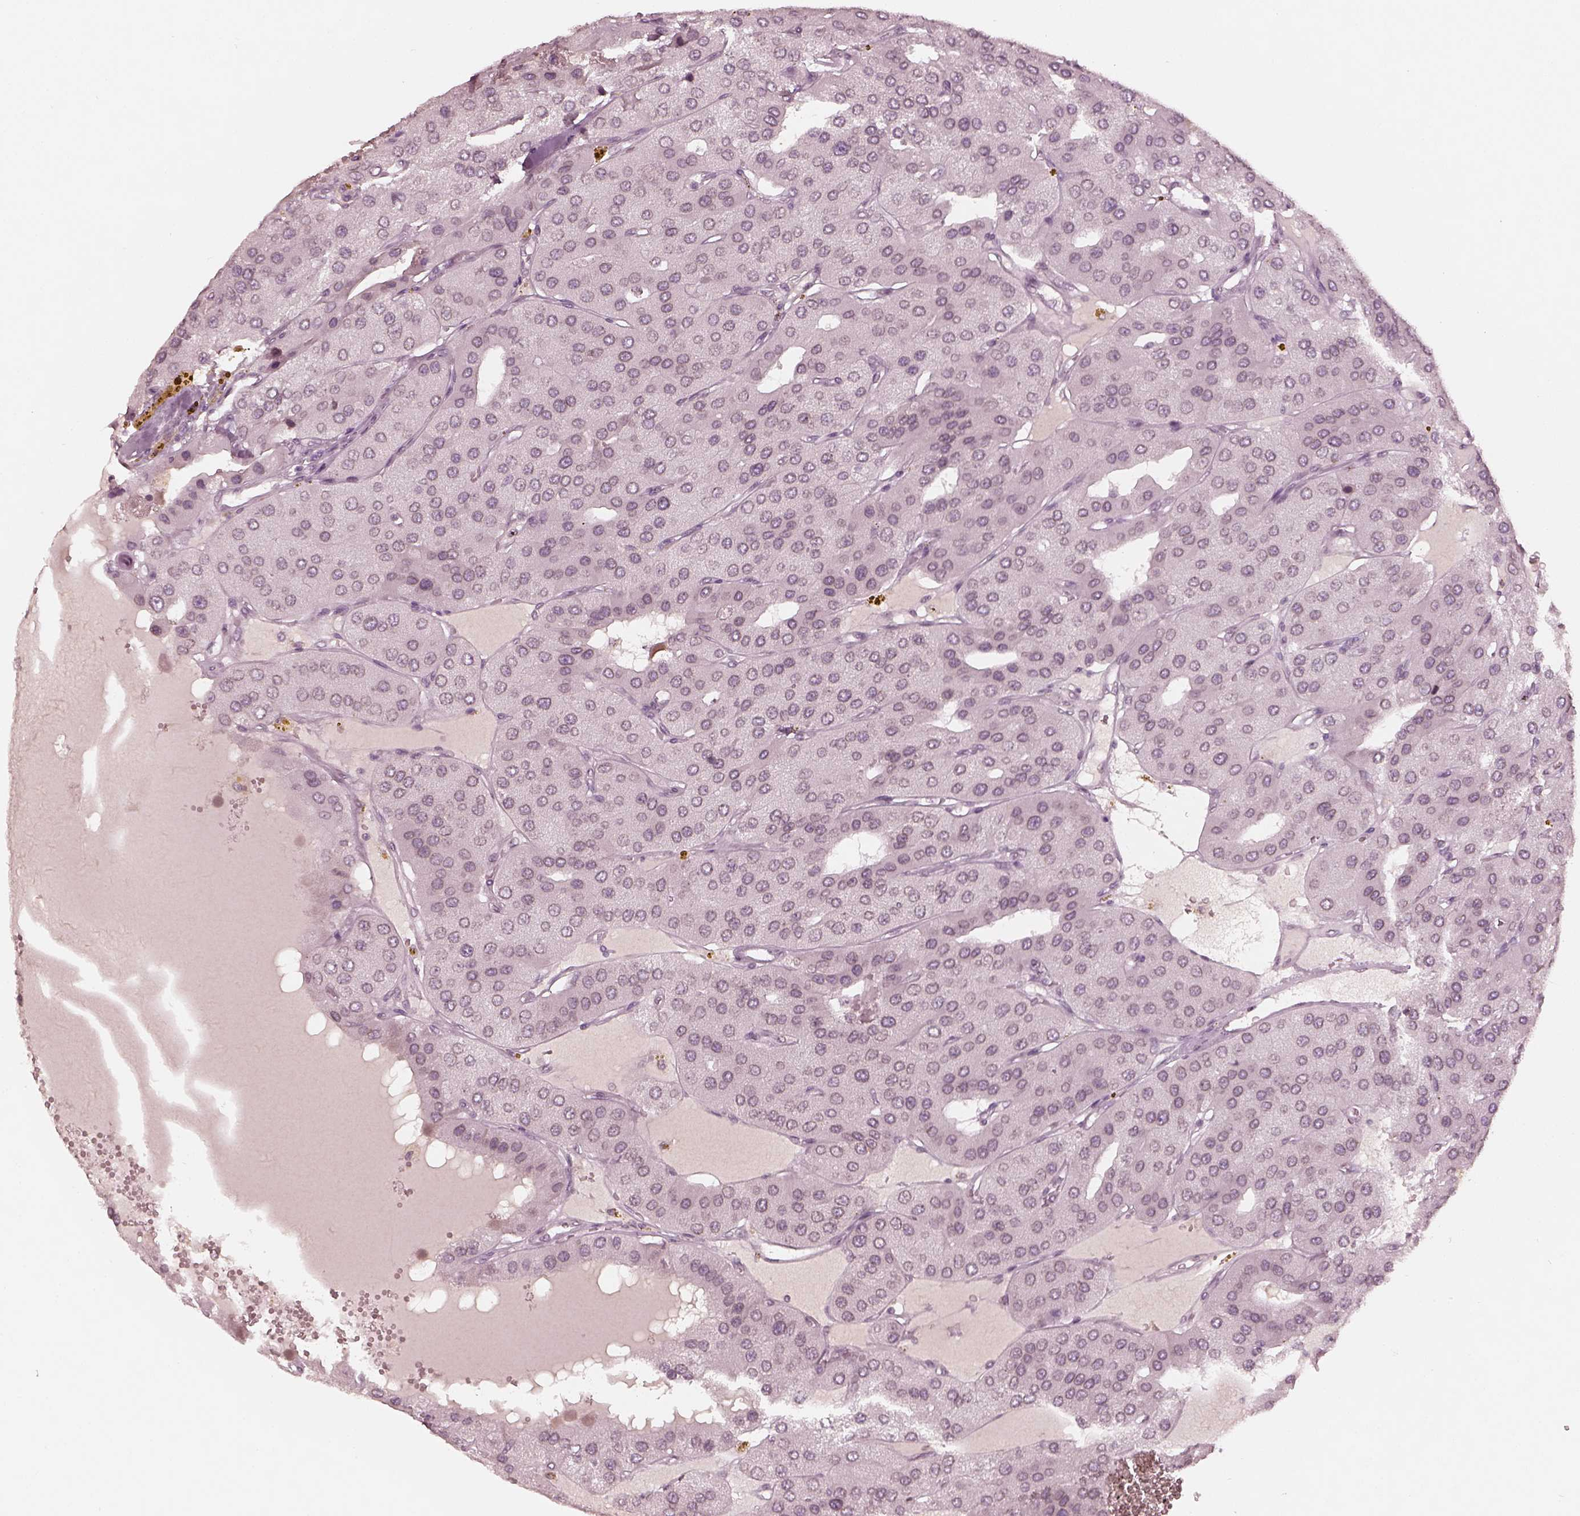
{"staining": {"intensity": "weak", "quantity": "<25%", "location": "cytoplasmic/membranous,nuclear"}, "tissue": "parathyroid gland", "cell_type": "Glandular cells", "image_type": "normal", "snomed": [{"axis": "morphology", "description": "Normal tissue, NOS"}, {"axis": "morphology", "description": "Adenoma, NOS"}, {"axis": "topography", "description": "Parathyroid gland"}], "caption": "This is a micrograph of immunohistochemistry staining of benign parathyroid gland, which shows no expression in glandular cells.", "gene": "DCAF12", "patient": {"sex": "female", "age": 86}}